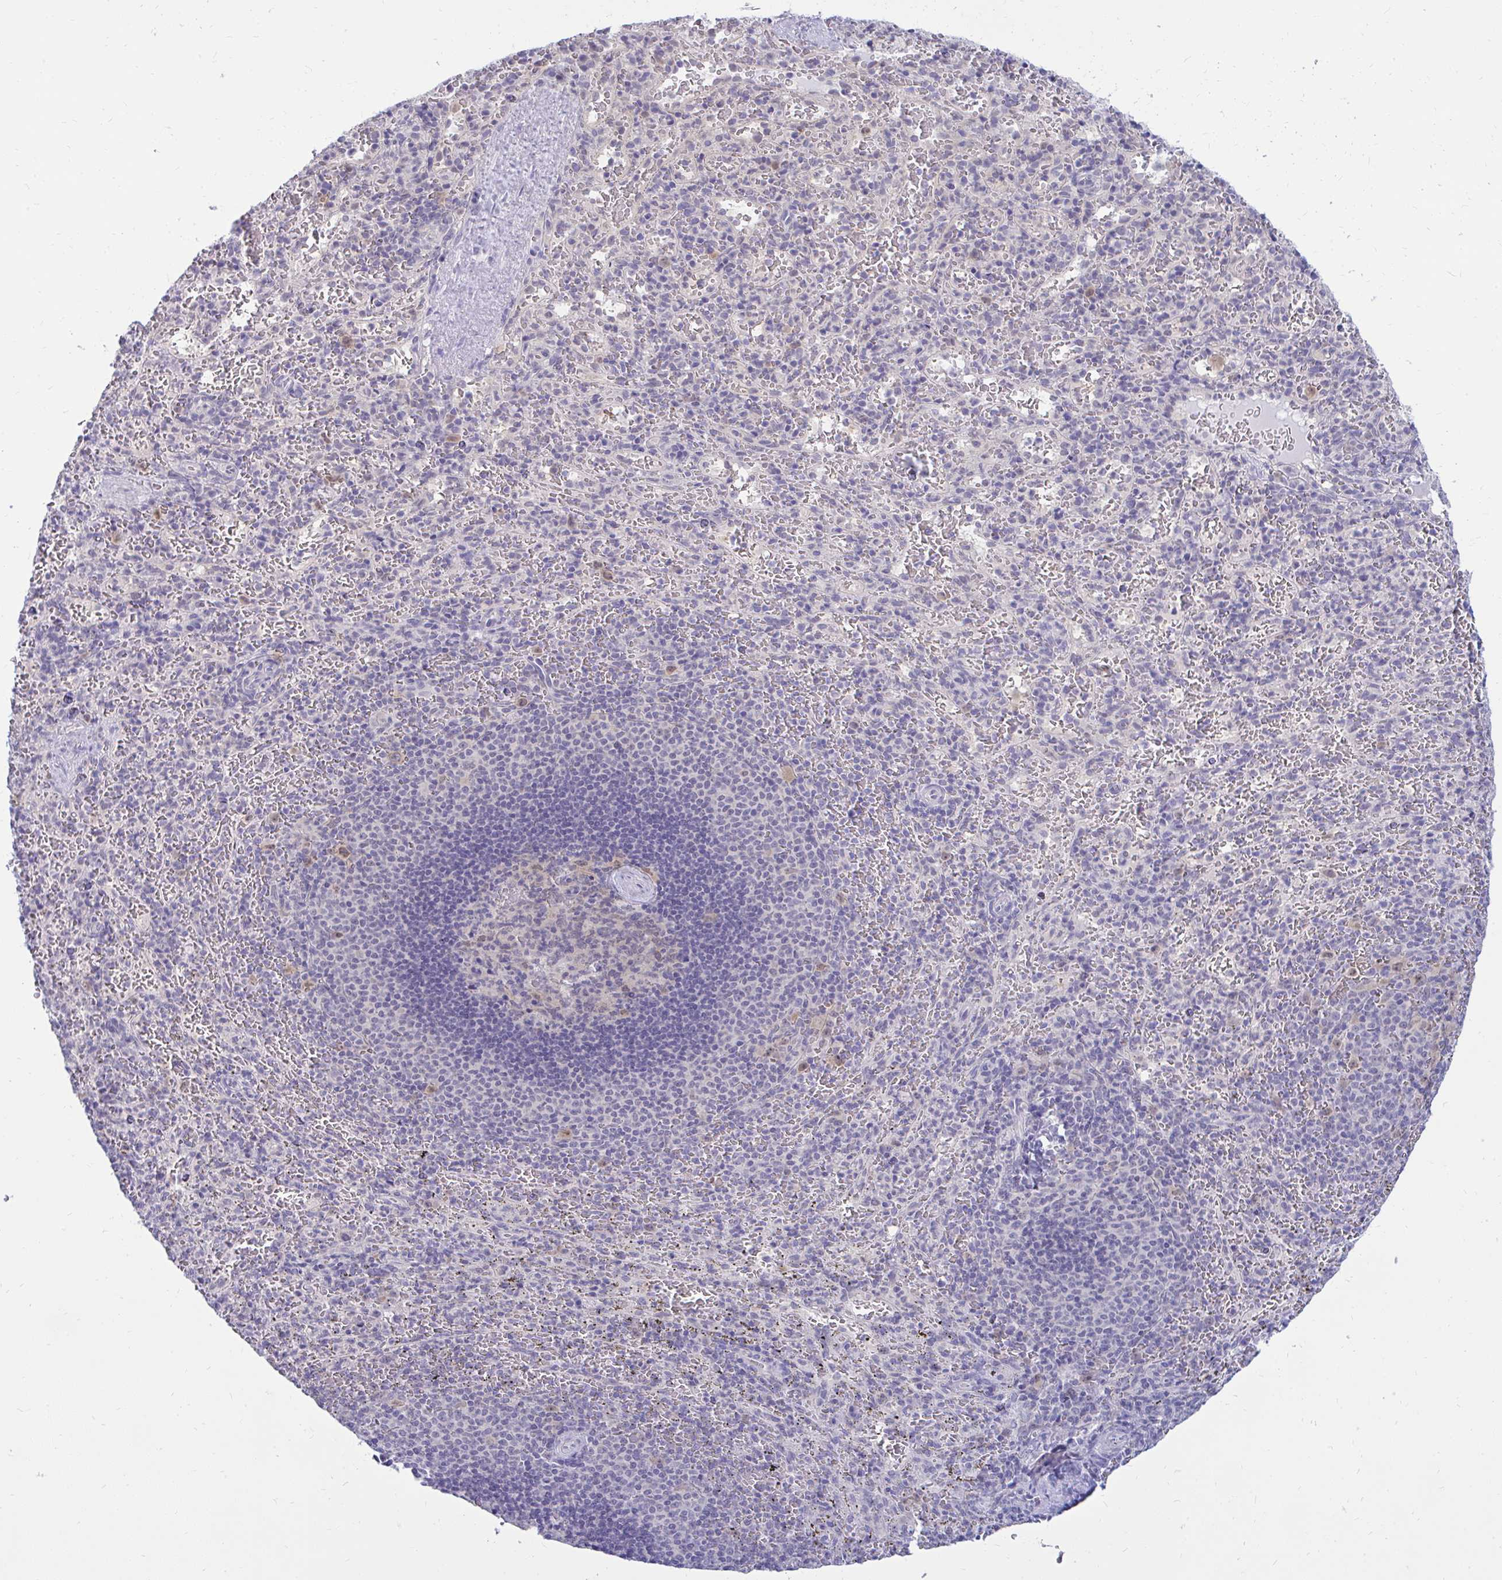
{"staining": {"intensity": "negative", "quantity": "none", "location": "none"}, "tissue": "spleen", "cell_type": "Cells in red pulp", "image_type": "normal", "snomed": [{"axis": "morphology", "description": "Normal tissue, NOS"}, {"axis": "topography", "description": "Spleen"}], "caption": "A high-resolution micrograph shows immunohistochemistry staining of unremarkable spleen, which exhibits no significant staining in cells in red pulp.", "gene": "CSE1L", "patient": {"sex": "male", "age": 57}}